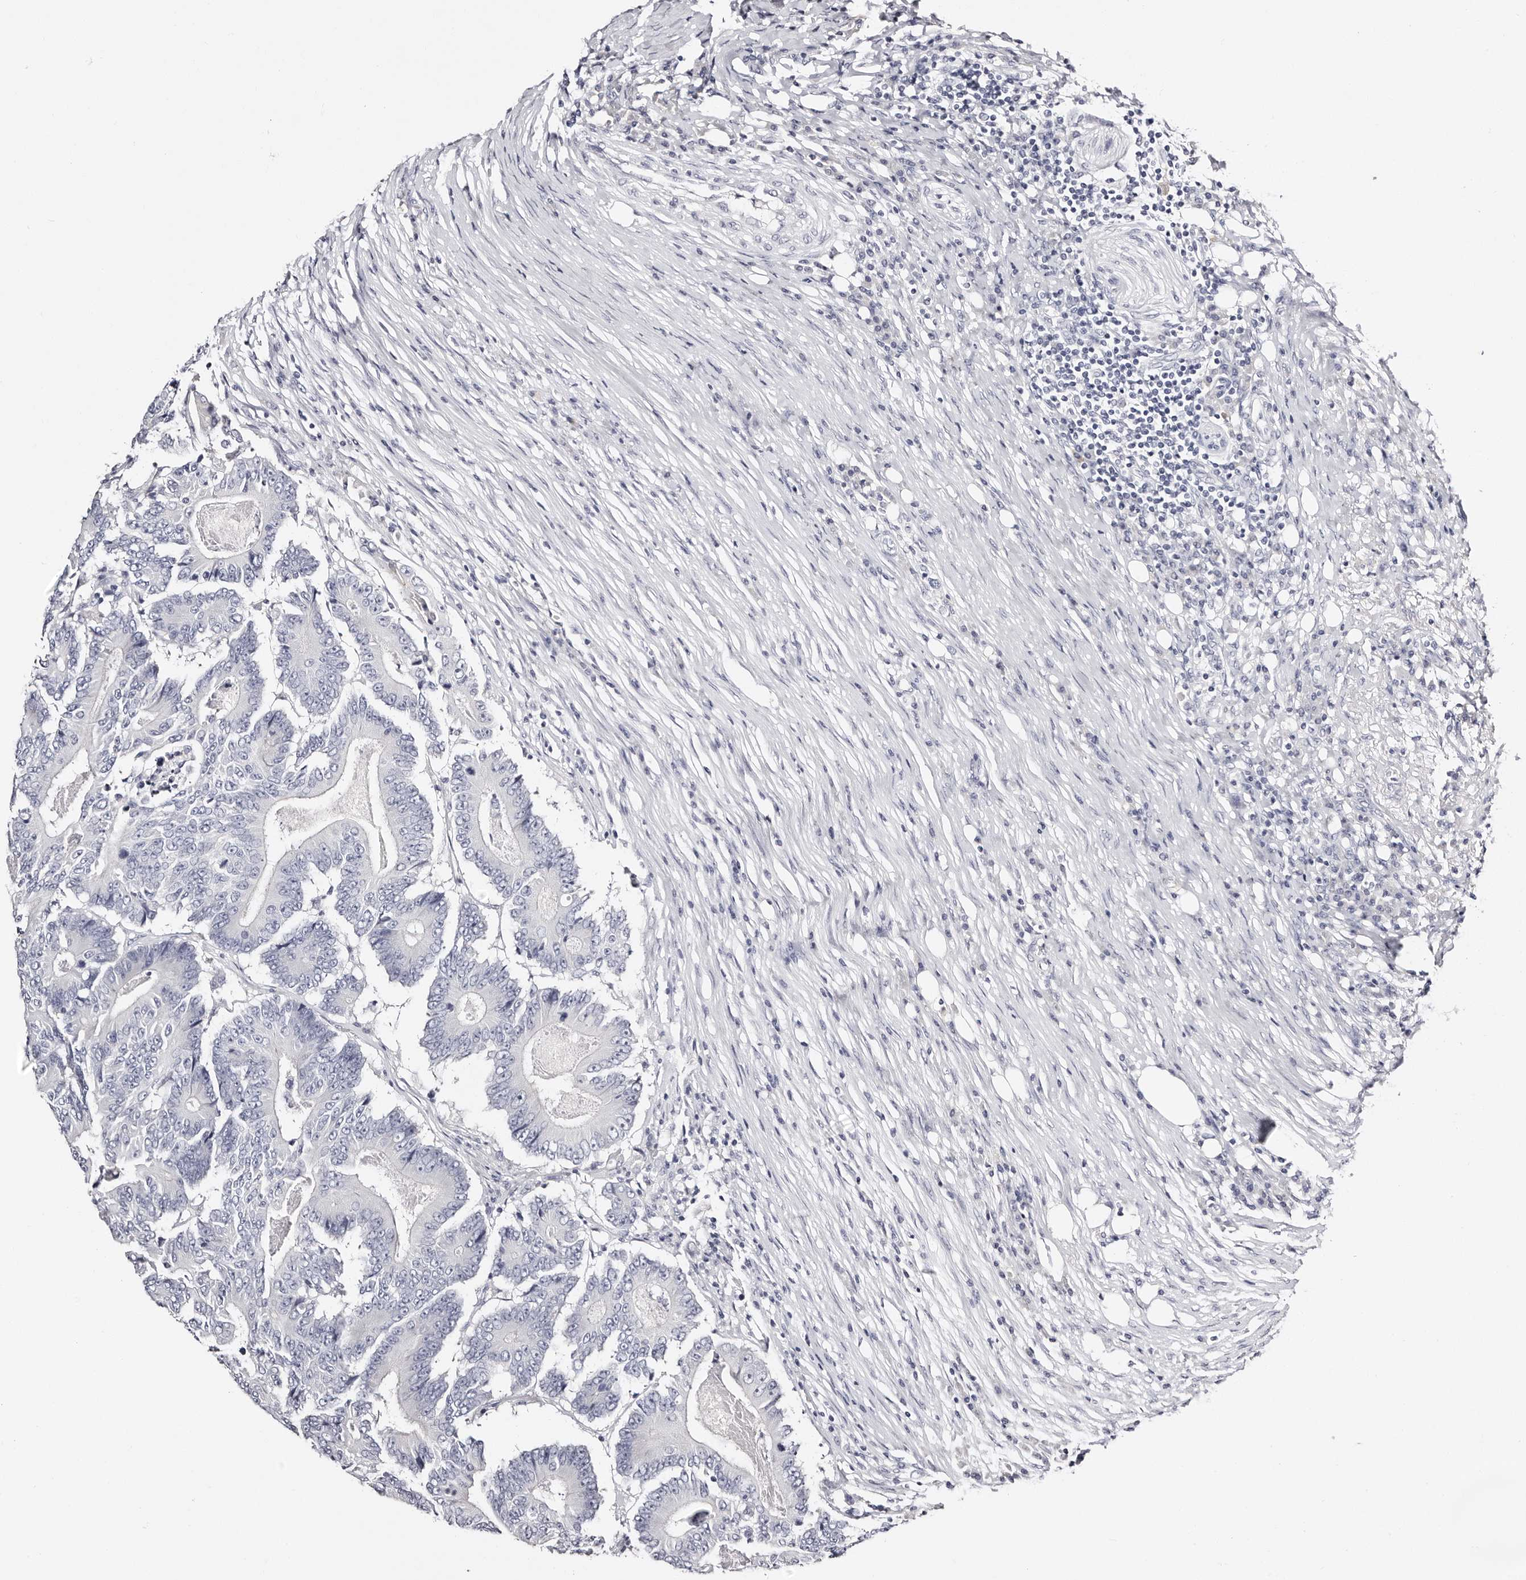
{"staining": {"intensity": "negative", "quantity": "none", "location": "none"}, "tissue": "colorectal cancer", "cell_type": "Tumor cells", "image_type": "cancer", "snomed": [{"axis": "morphology", "description": "Adenocarcinoma, NOS"}, {"axis": "topography", "description": "Colon"}], "caption": "Immunohistochemistry photomicrograph of neoplastic tissue: human colorectal cancer stained with DAB (3,3'-diaminobenzidine) displays no significant protein staining in tumor cells.", "gene": "ROM1", "patient": {"sex": "male", "age": 83}}